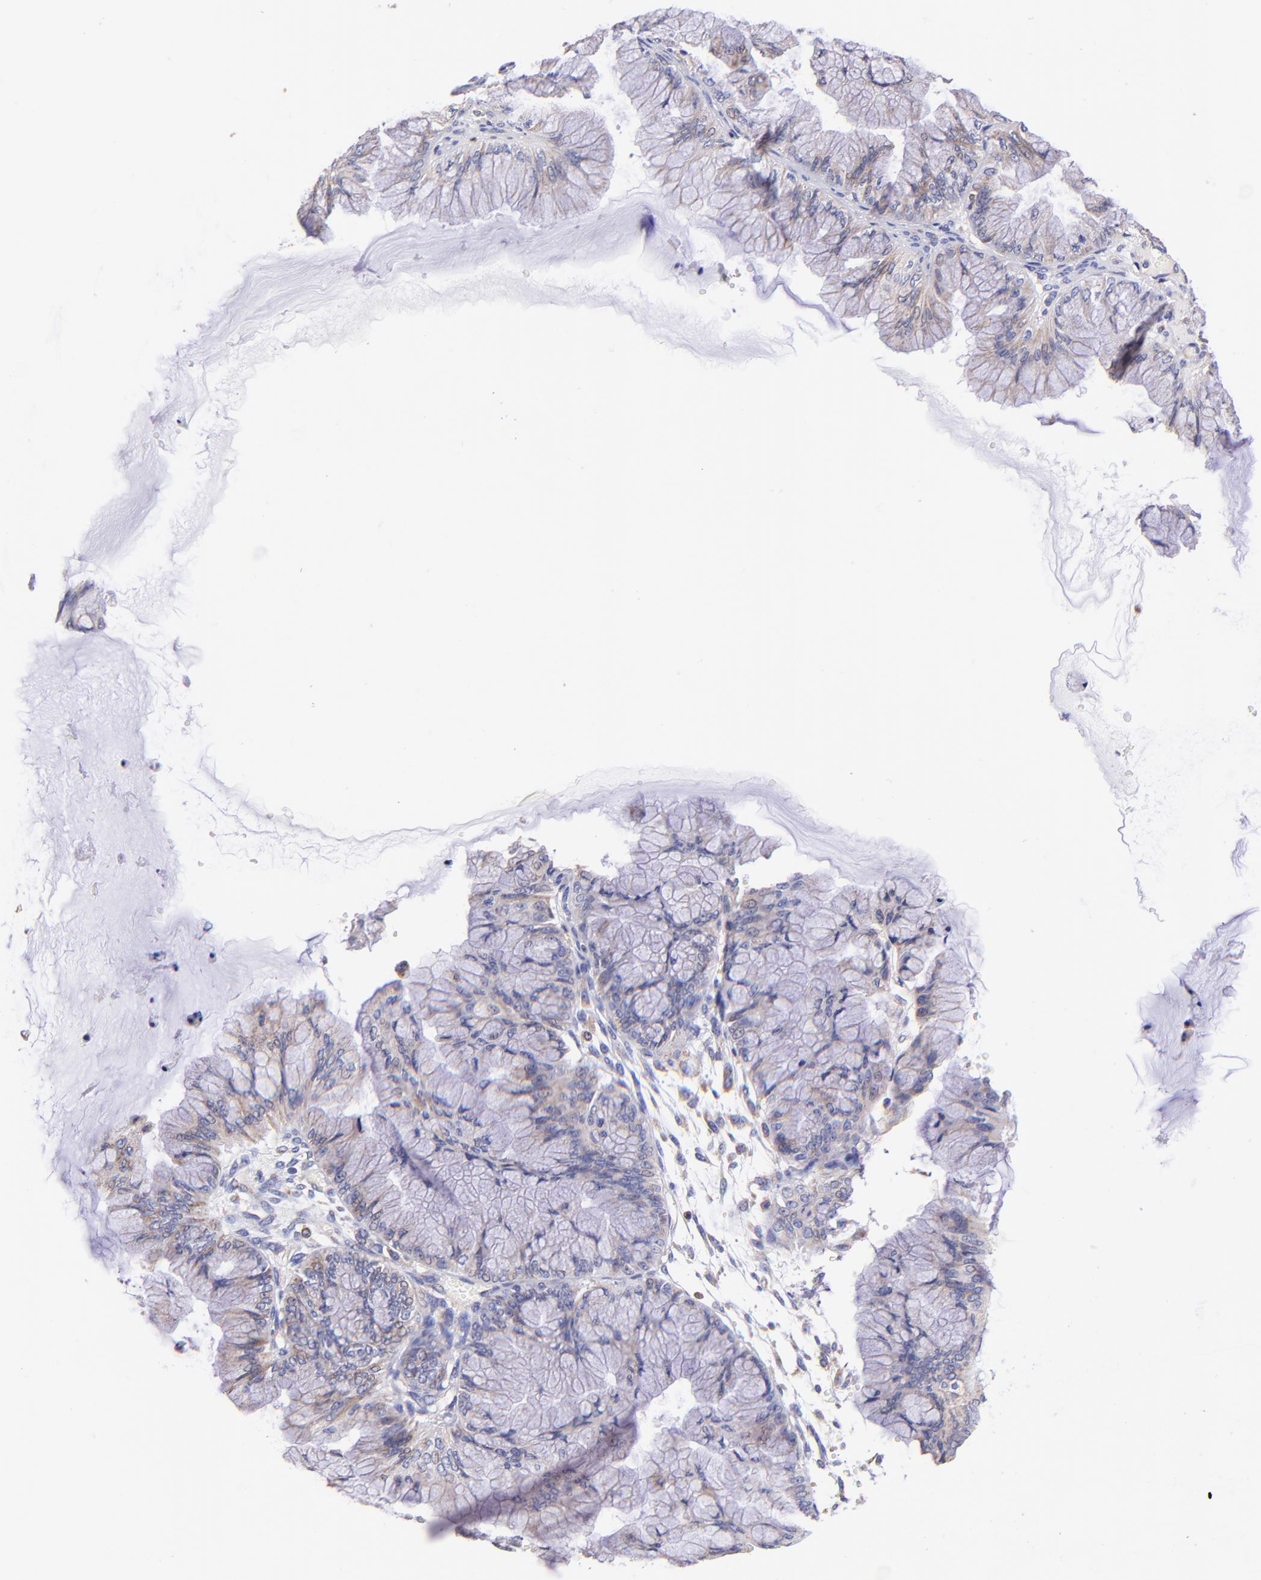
{"staining": {"intensity": "weak", "quantity": ">75%", "location": "cytoplasmic/membranous"}, "tissue": "ovarian cancer", "cell_type": "Tumor cells", "image_type": "cancer", "snomed": [{"axis": "morphology", "description": "Cystadenocarcinoma, mucinous, NOS"}, {"axis": "topography", "description": "Ovary"}], "caption": "Weak cytoplasmic/membranous staining for a protein is identified in approximately >75% of tumor cells of ovarian cancer (mucinous cystadenocarcinoma) using immunohistochemistry (IHC).", "gene": "PREX1", "patient": {"sex": "female", "age": 63}}